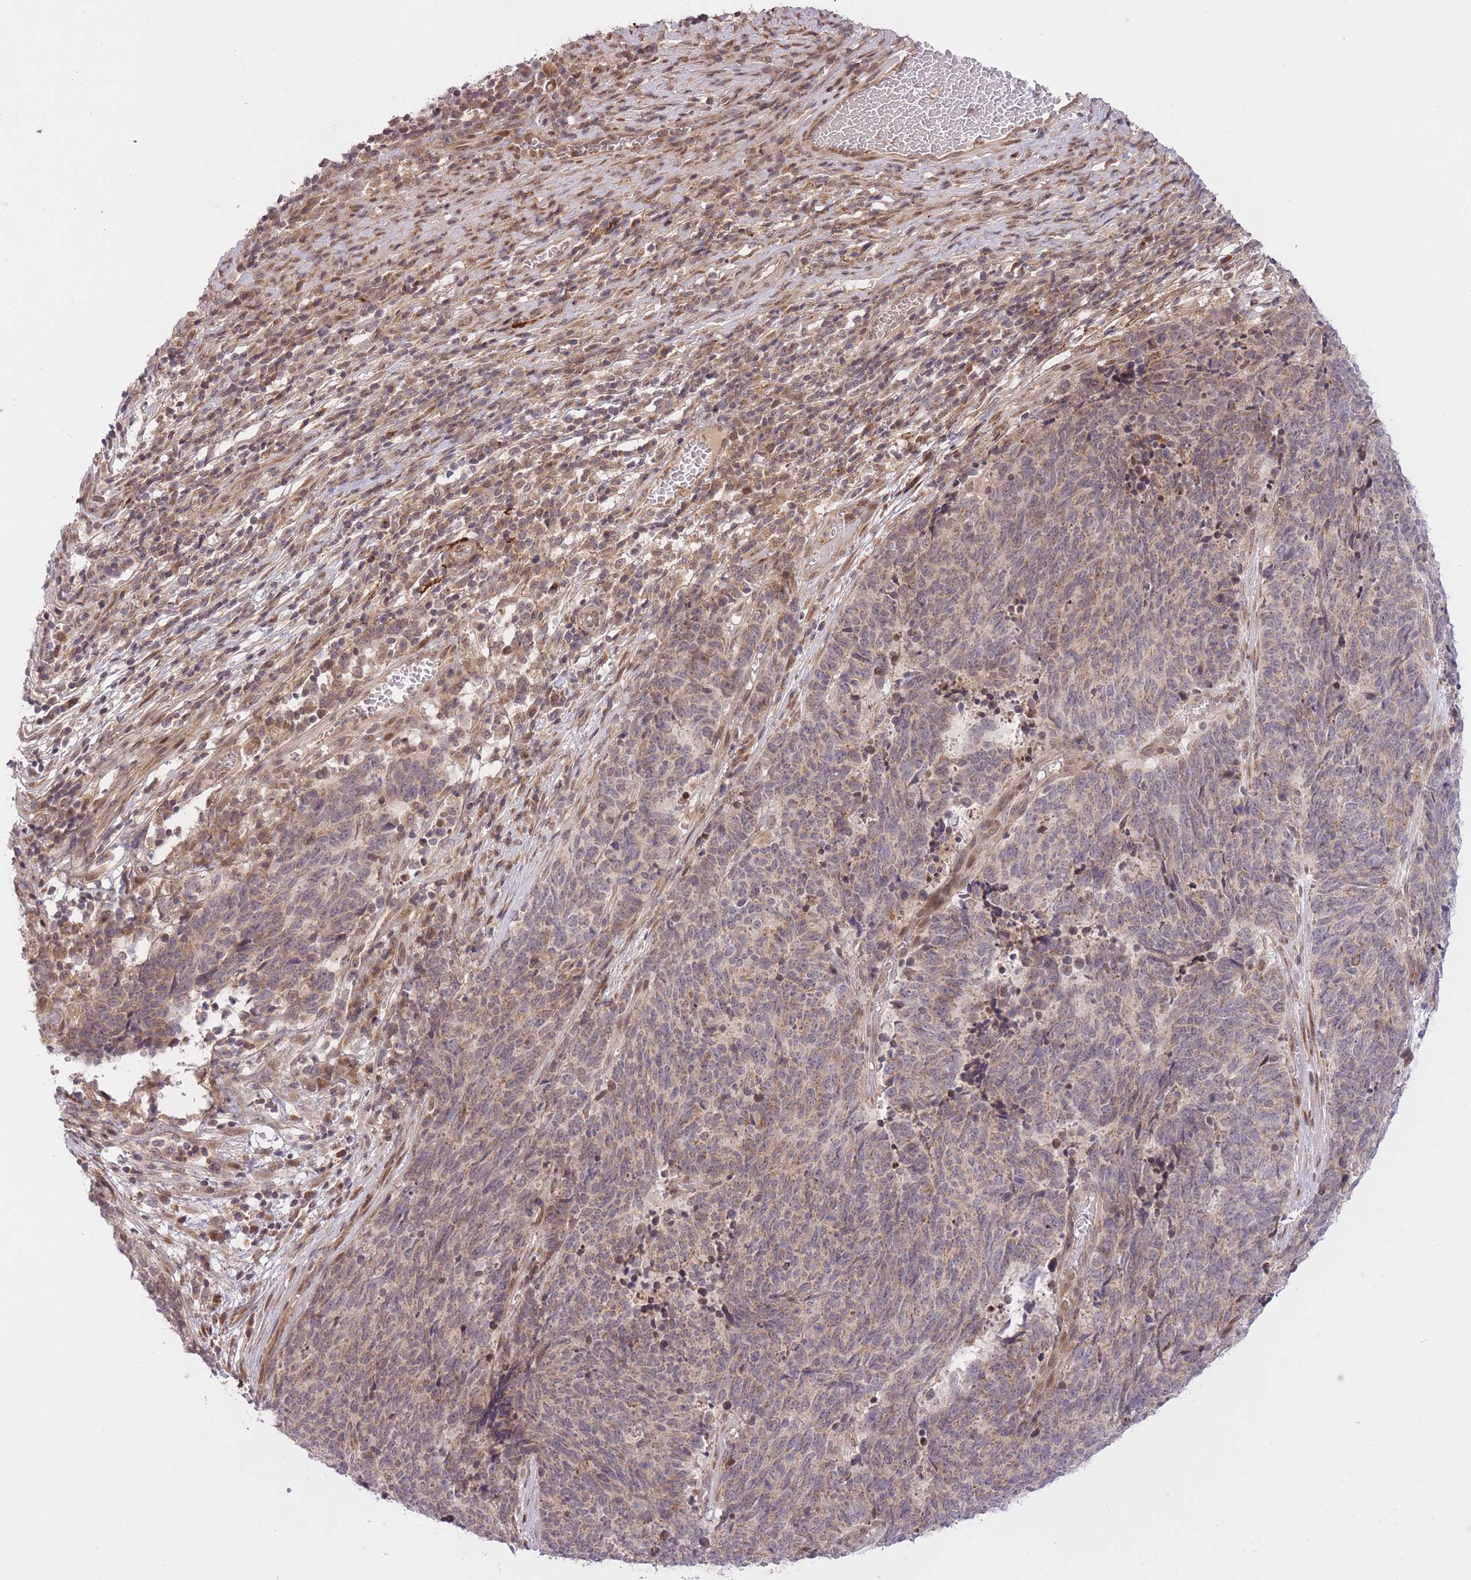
{"staining": {"intensity": "weak", "quantity": ">75%", "location": "cytoplasmic/membranous"}, "tissue": "cervical cancer", "cell_type": "Tumor cells", "image_type": "cancer", "snomed": [{"axis": "morphology", "description": "Squamous cell carcinoma, NOS"}, {"axis": "topography", "description": "Cervix"}], "caption": "Immunohistochemical staining of squamous cell carcinoma (cervical) exhibits low levels of weak cytoplasmic/membranous staining in approximately >75% of tumor cells. Immunohistochemistry stains the protein of interest in brown and the nuclei are stained blue.", "gene": "ZNF391", "patient": {"sex": "female", "age": 29}}